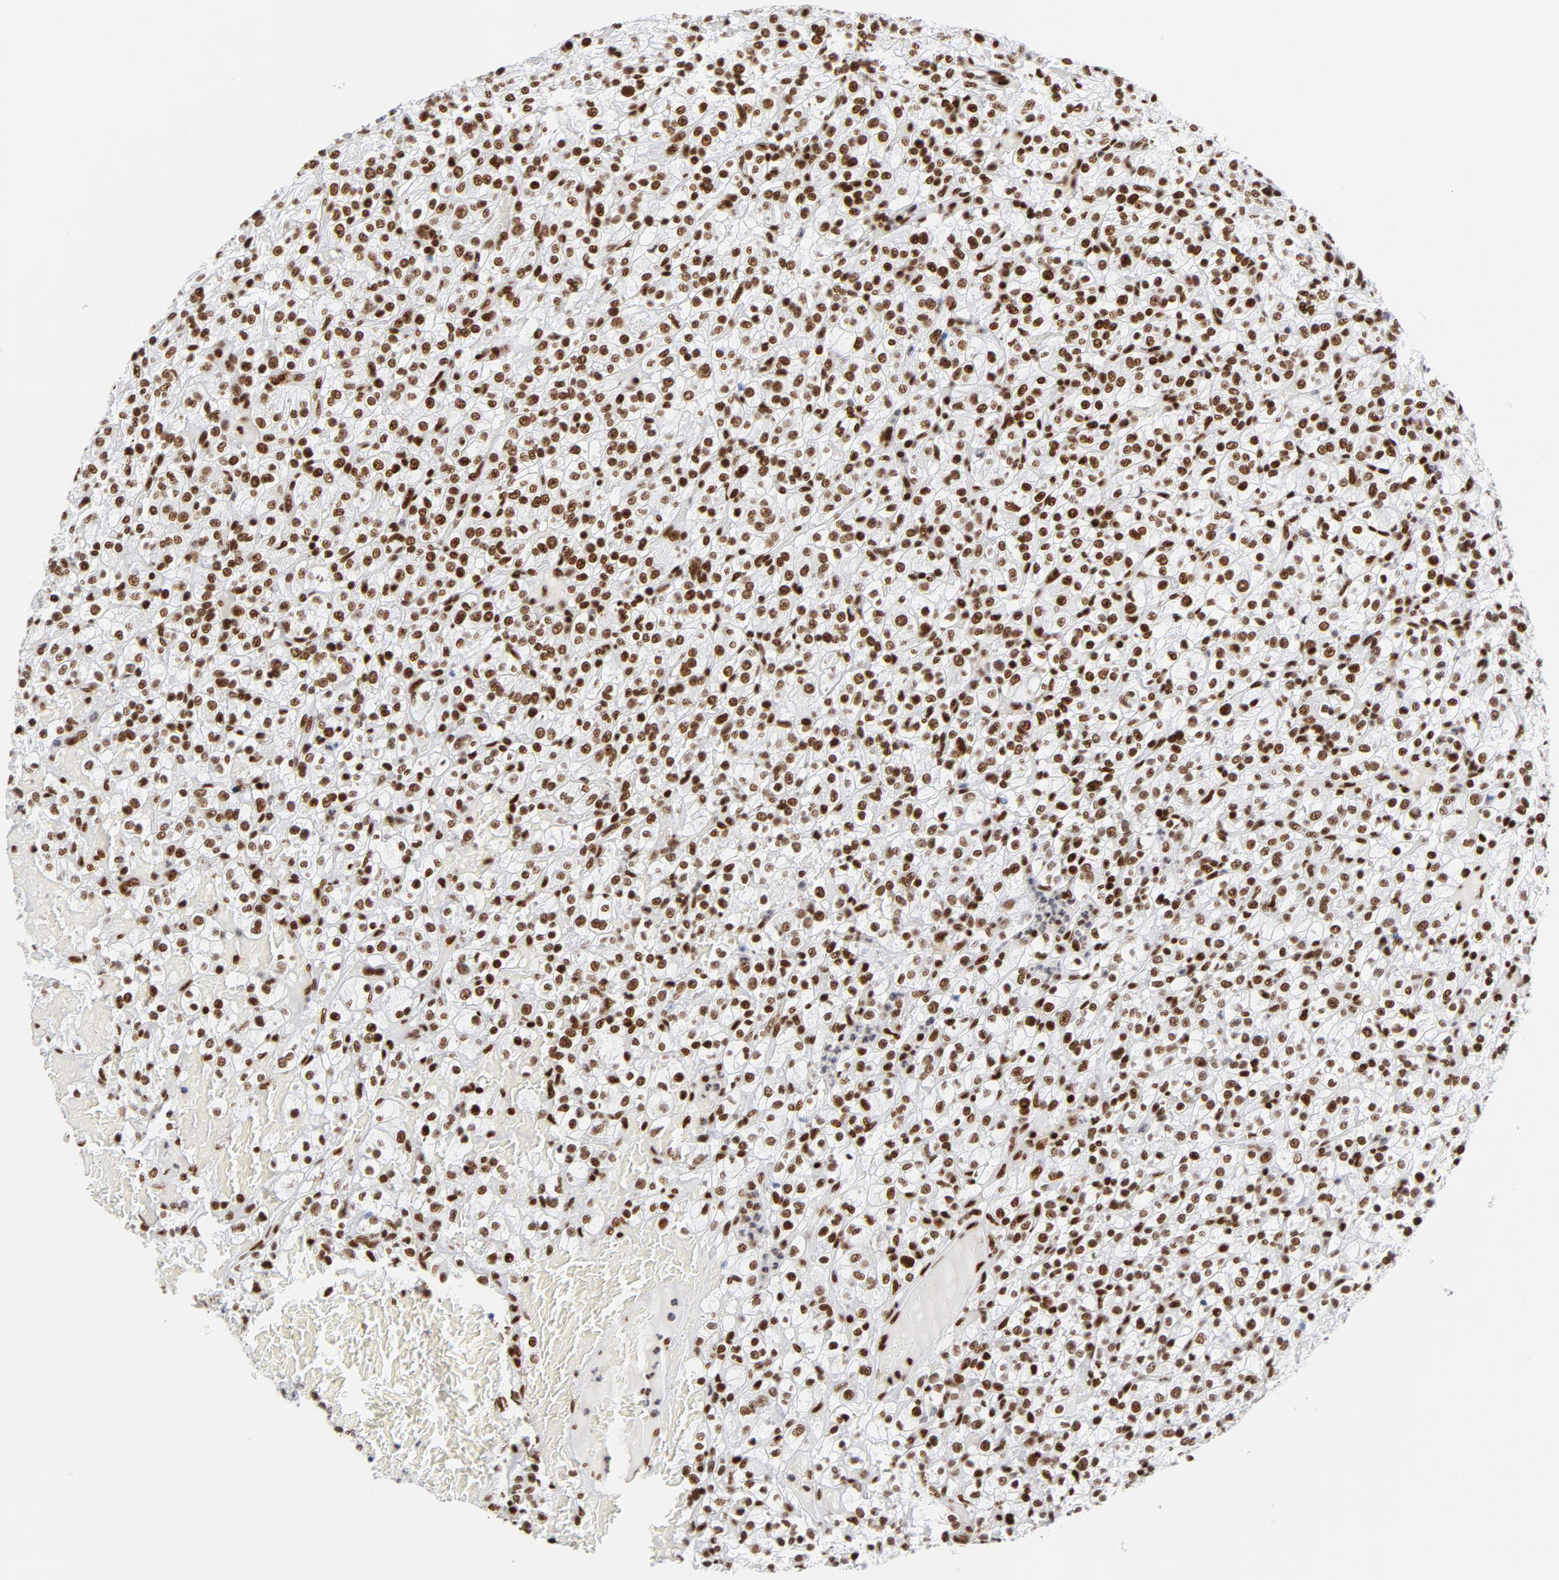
{"staining": {"intensity": "strong", "quantity": ">75%", "location": "nuclear"}, "tissue": "renal cancer", "cell_type": "Tumor cells", "image_type": "cancer", "snomed": [{"axis": "morphology", "description": "Normal tissue, NOS"}, {"axis": "morphology", "description": "Adenocarcinoma, NOS"}, {"axis": "topography", "description": "Kidney"}], "caption": "IHC photomicrograph of adenocarcinoma (renal) stained for a protein (brown), which demonstrates high levels of strong nuclear staining in approximately >75% of tumor cells.", "gene": "XRCC5", "patient": {"sex": "female", "age": 72}}